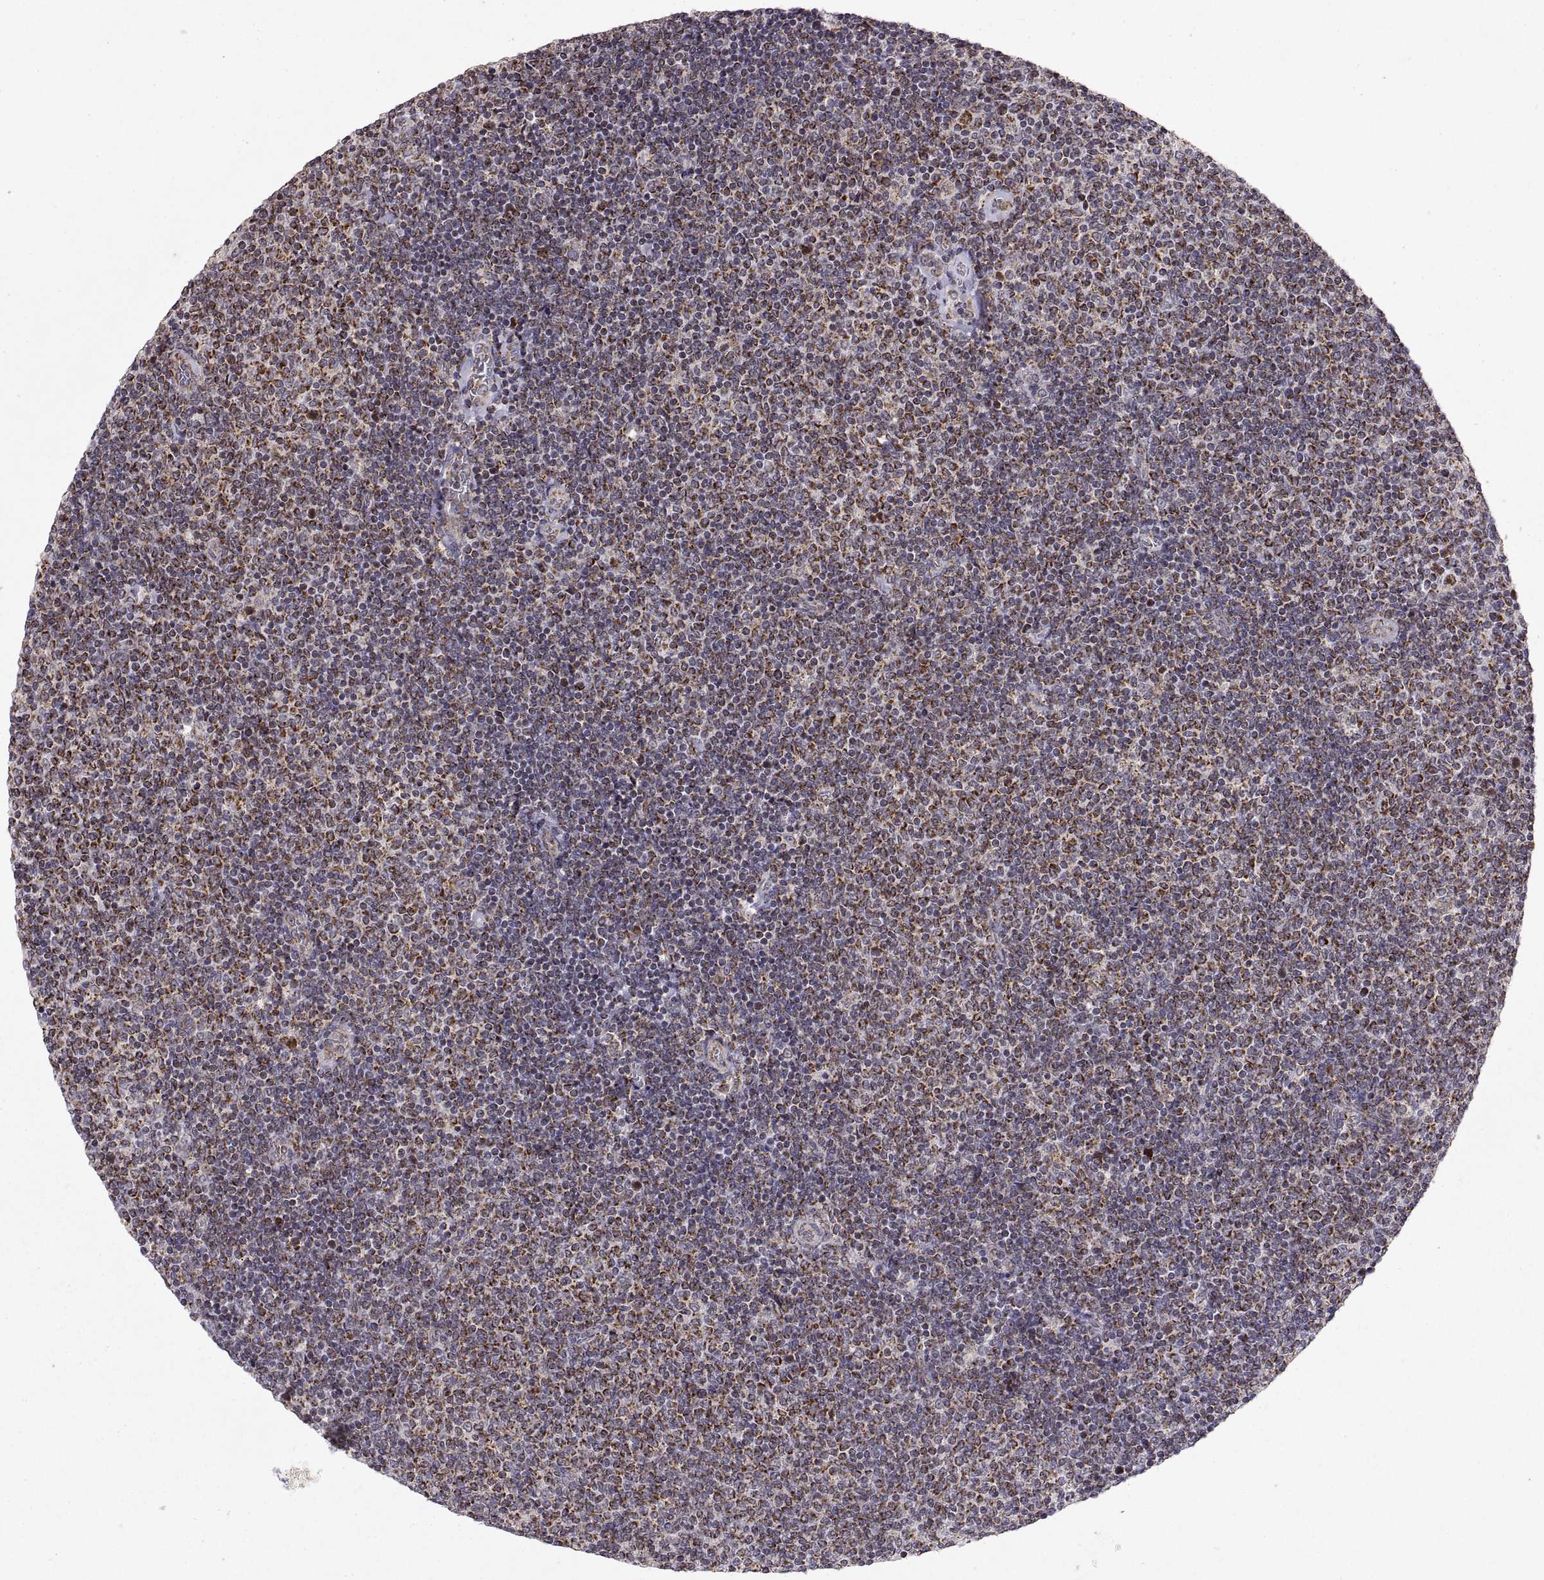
{"staining": {"intensity": "moderate", "quantity": "25%-75%", "location": "cytoplasmic/membranous"}, "tissue": "lymphoma", "cell_type": "Tumor cells", "image_type": "cancer", "snomed": [{"axis": "morphology", "description": "Malignant lymphoma, non-Hodgkin's type, Low grade"}, {"axis": "topography", "description": "Lymph node"}], "caption": "Protein expression analysis of human malignant lymphoma, non-Hodgkin's type (low-grade) reveals moderate cytoplasmic/membranous staining in approximately 25%-75% of tumor cells.", "gene": "MANBAL", "patient": {"sex": "male", "age": 52}}